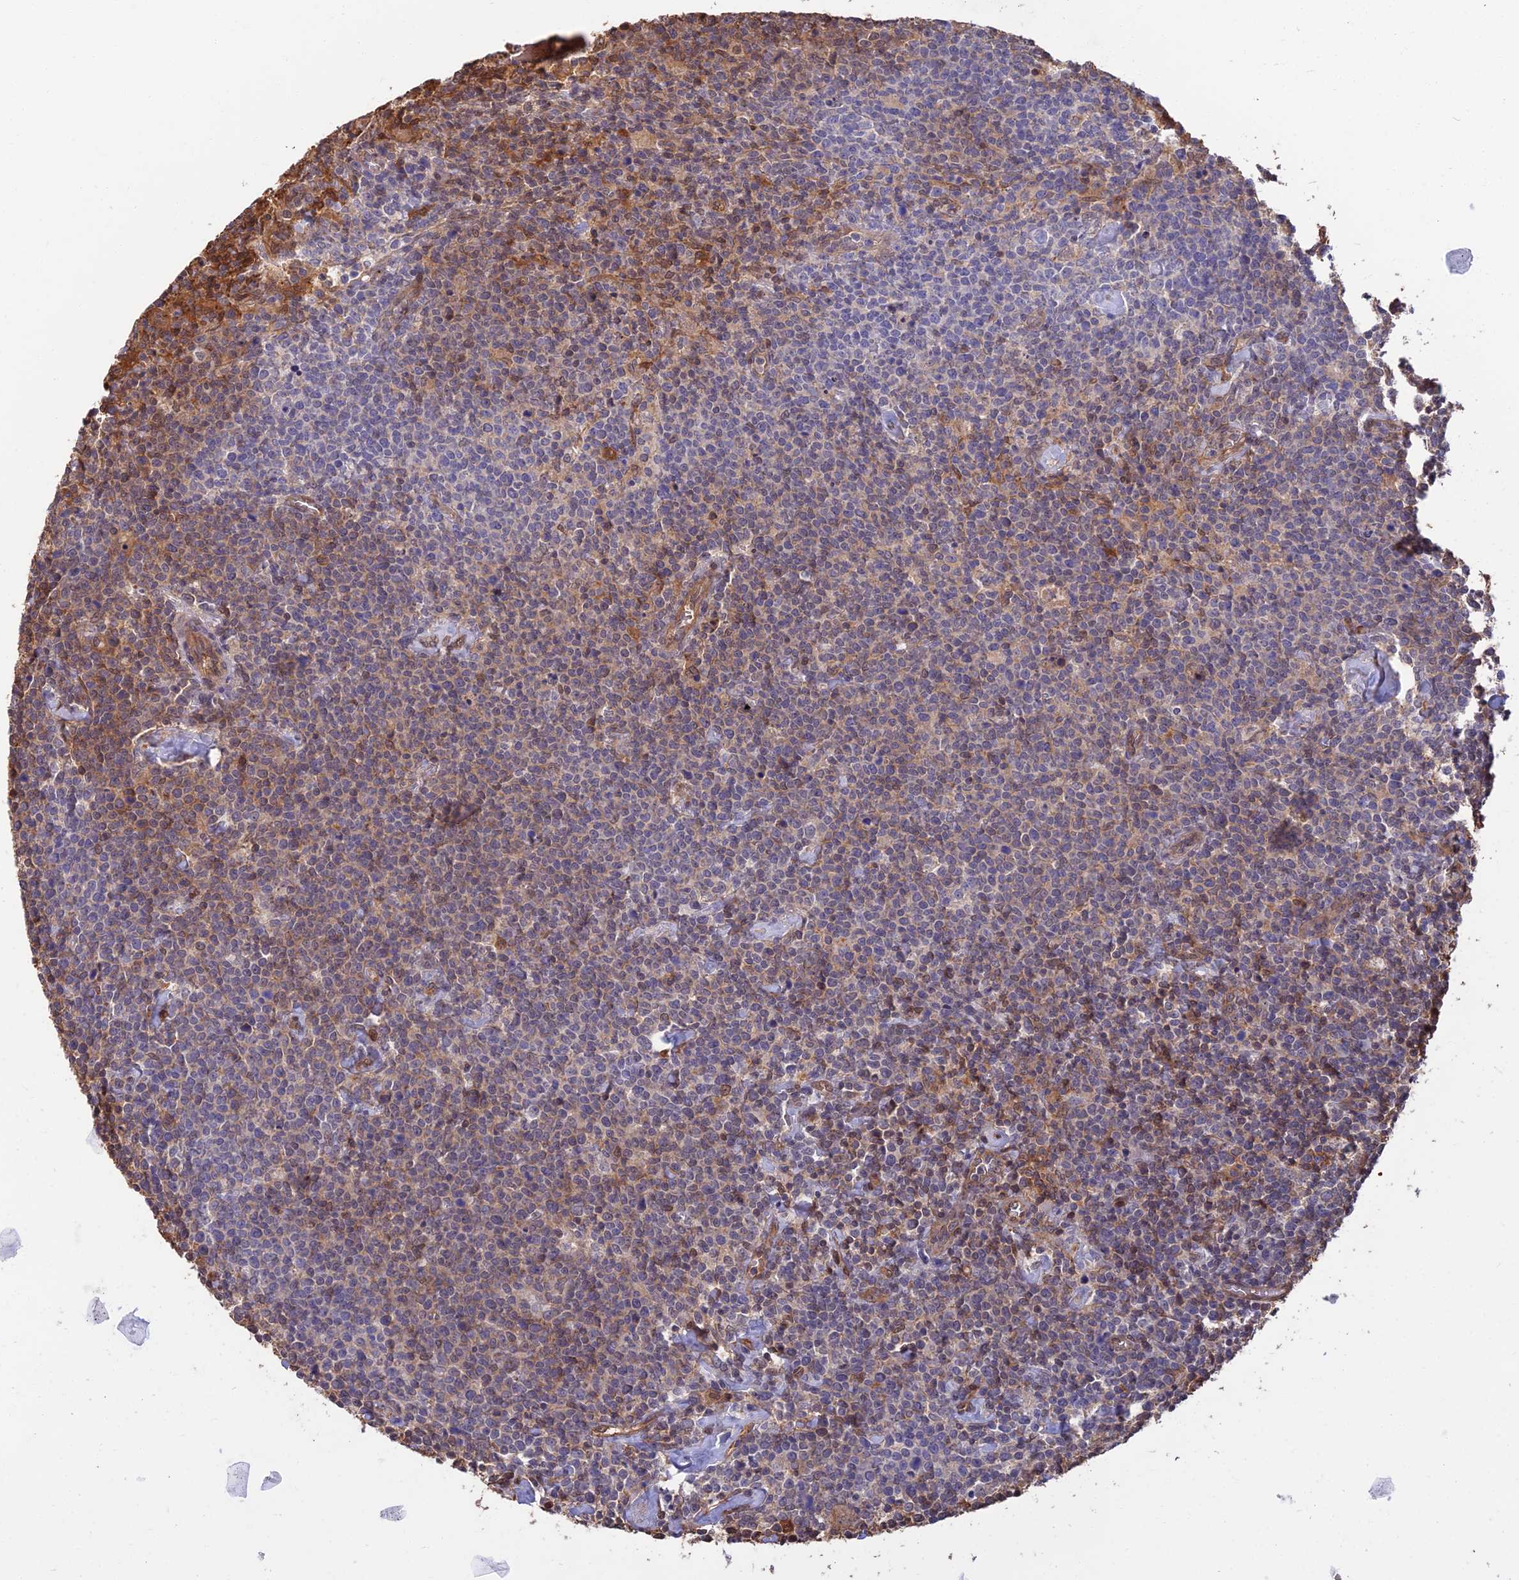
{"staining": {"intensity": "moderate", "quantity": "<25%", "location": "cytoplasmic/membranous"}, "tissue": "lymphoma", "cell_type": "Tumor cells", "image_type": "cancer", "snomed": [{"axis": "morphology", "description": "Malignant lymphoma, non-Hodgkin's type, High grade"}, {"axis": "topography", "description": "Lymph node"}], "caption": "Malignant lymphoma, non-Hodgkin's type (high-grade) was stained to show a protein in brown. There is low levels of moderate cytoplasmic/membranous expression in about <25% of tumor cells.", "gene": "LRRN3", "patient": {"sex": "male", "age": 61}}